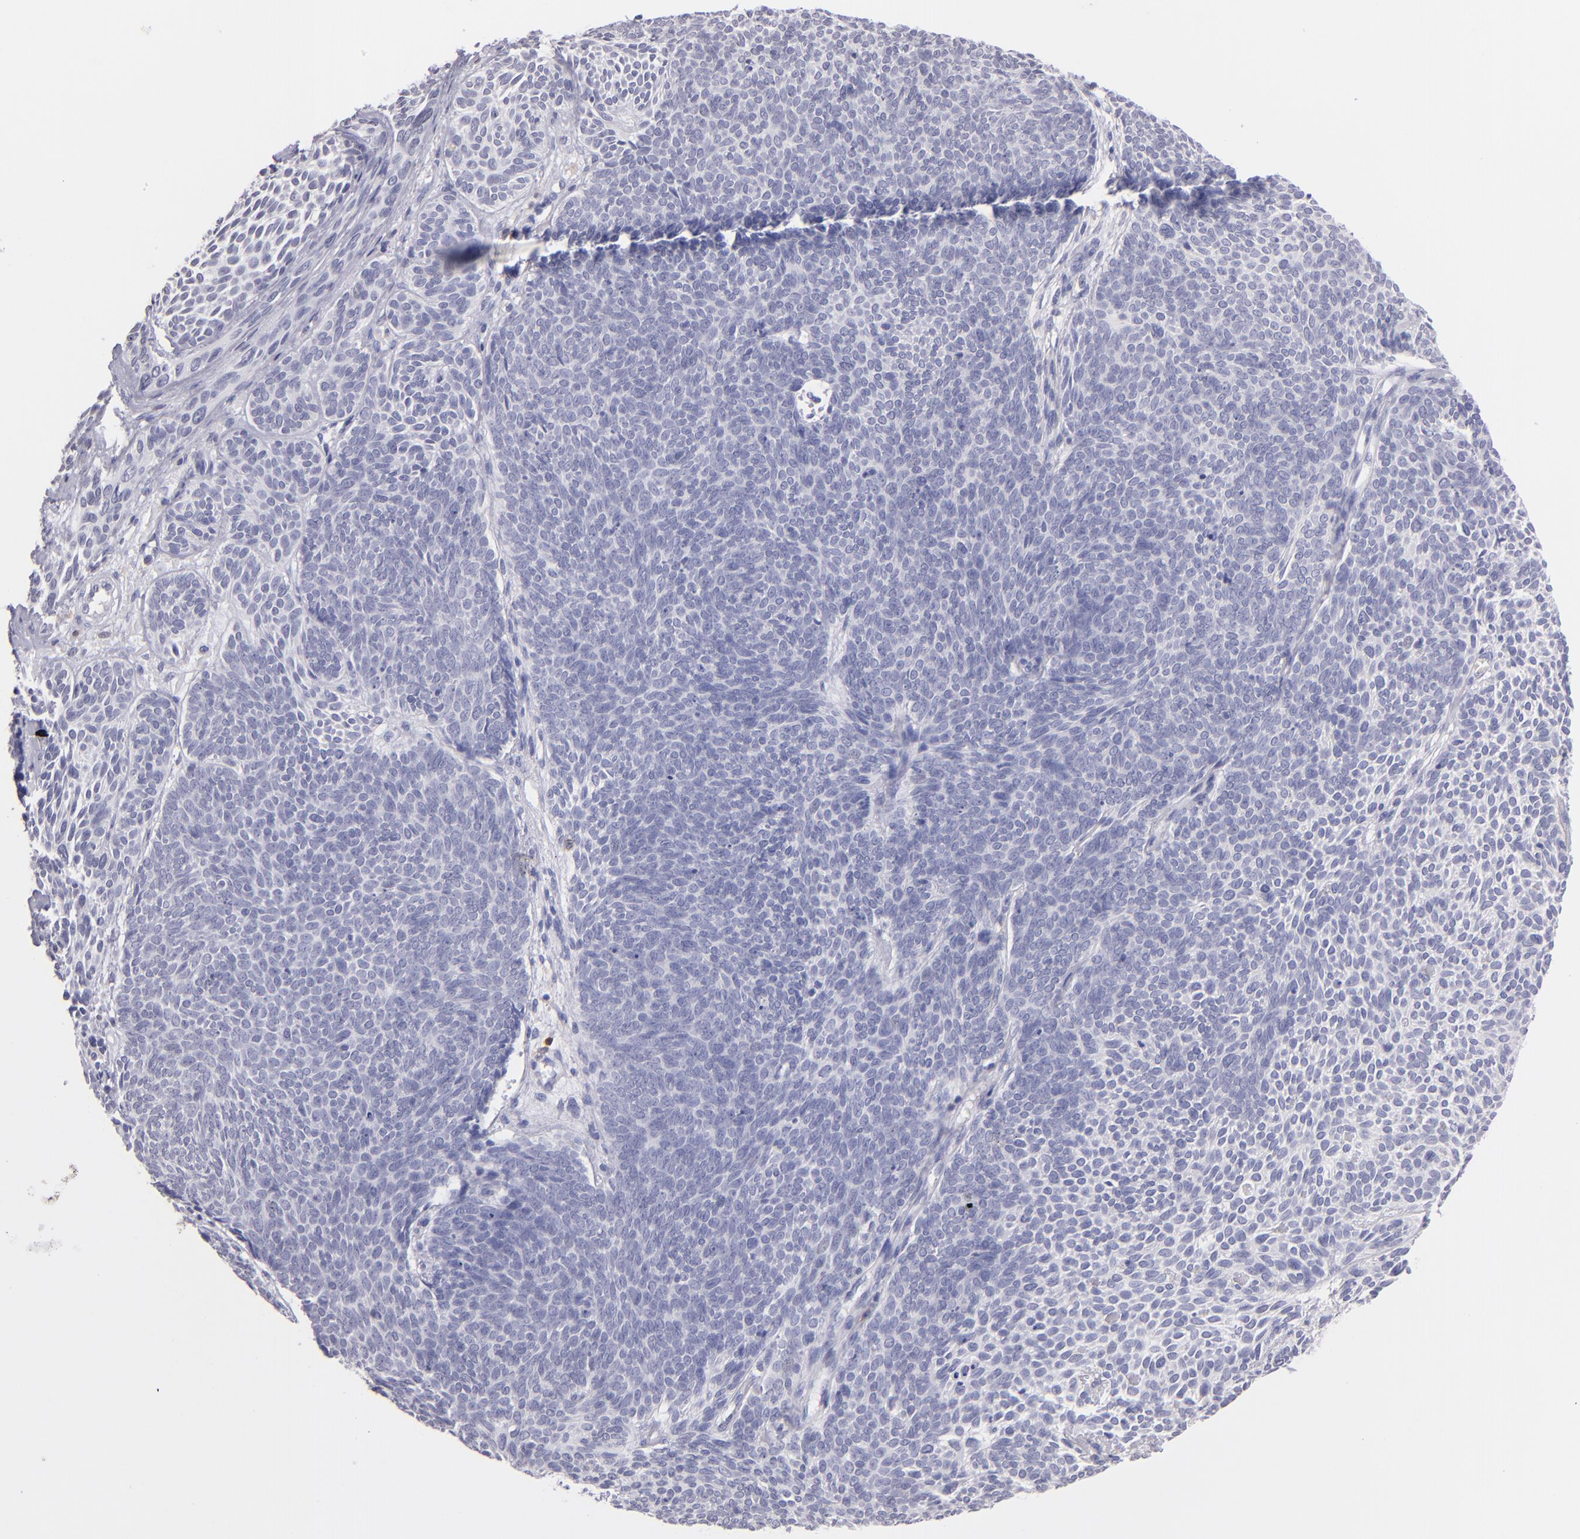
{"staining": {"intensity": "negative", "quantity": "none", "location": "none"}, "tissue": "skin cancer", "cell_type": "Tumor cells", "image_type": "cancer", "snomed": [{"axis": "morphology", "description": "Basal cell carcinoma"}, {"axis": "topography", "description": "Skin"}], "caption": "The micrograph reveals no significant expression in tumor cells of skin cancer (basal cell carcinoma).", "gene": "IL2RA", "patient": {"sex": "male", "age": 84}}